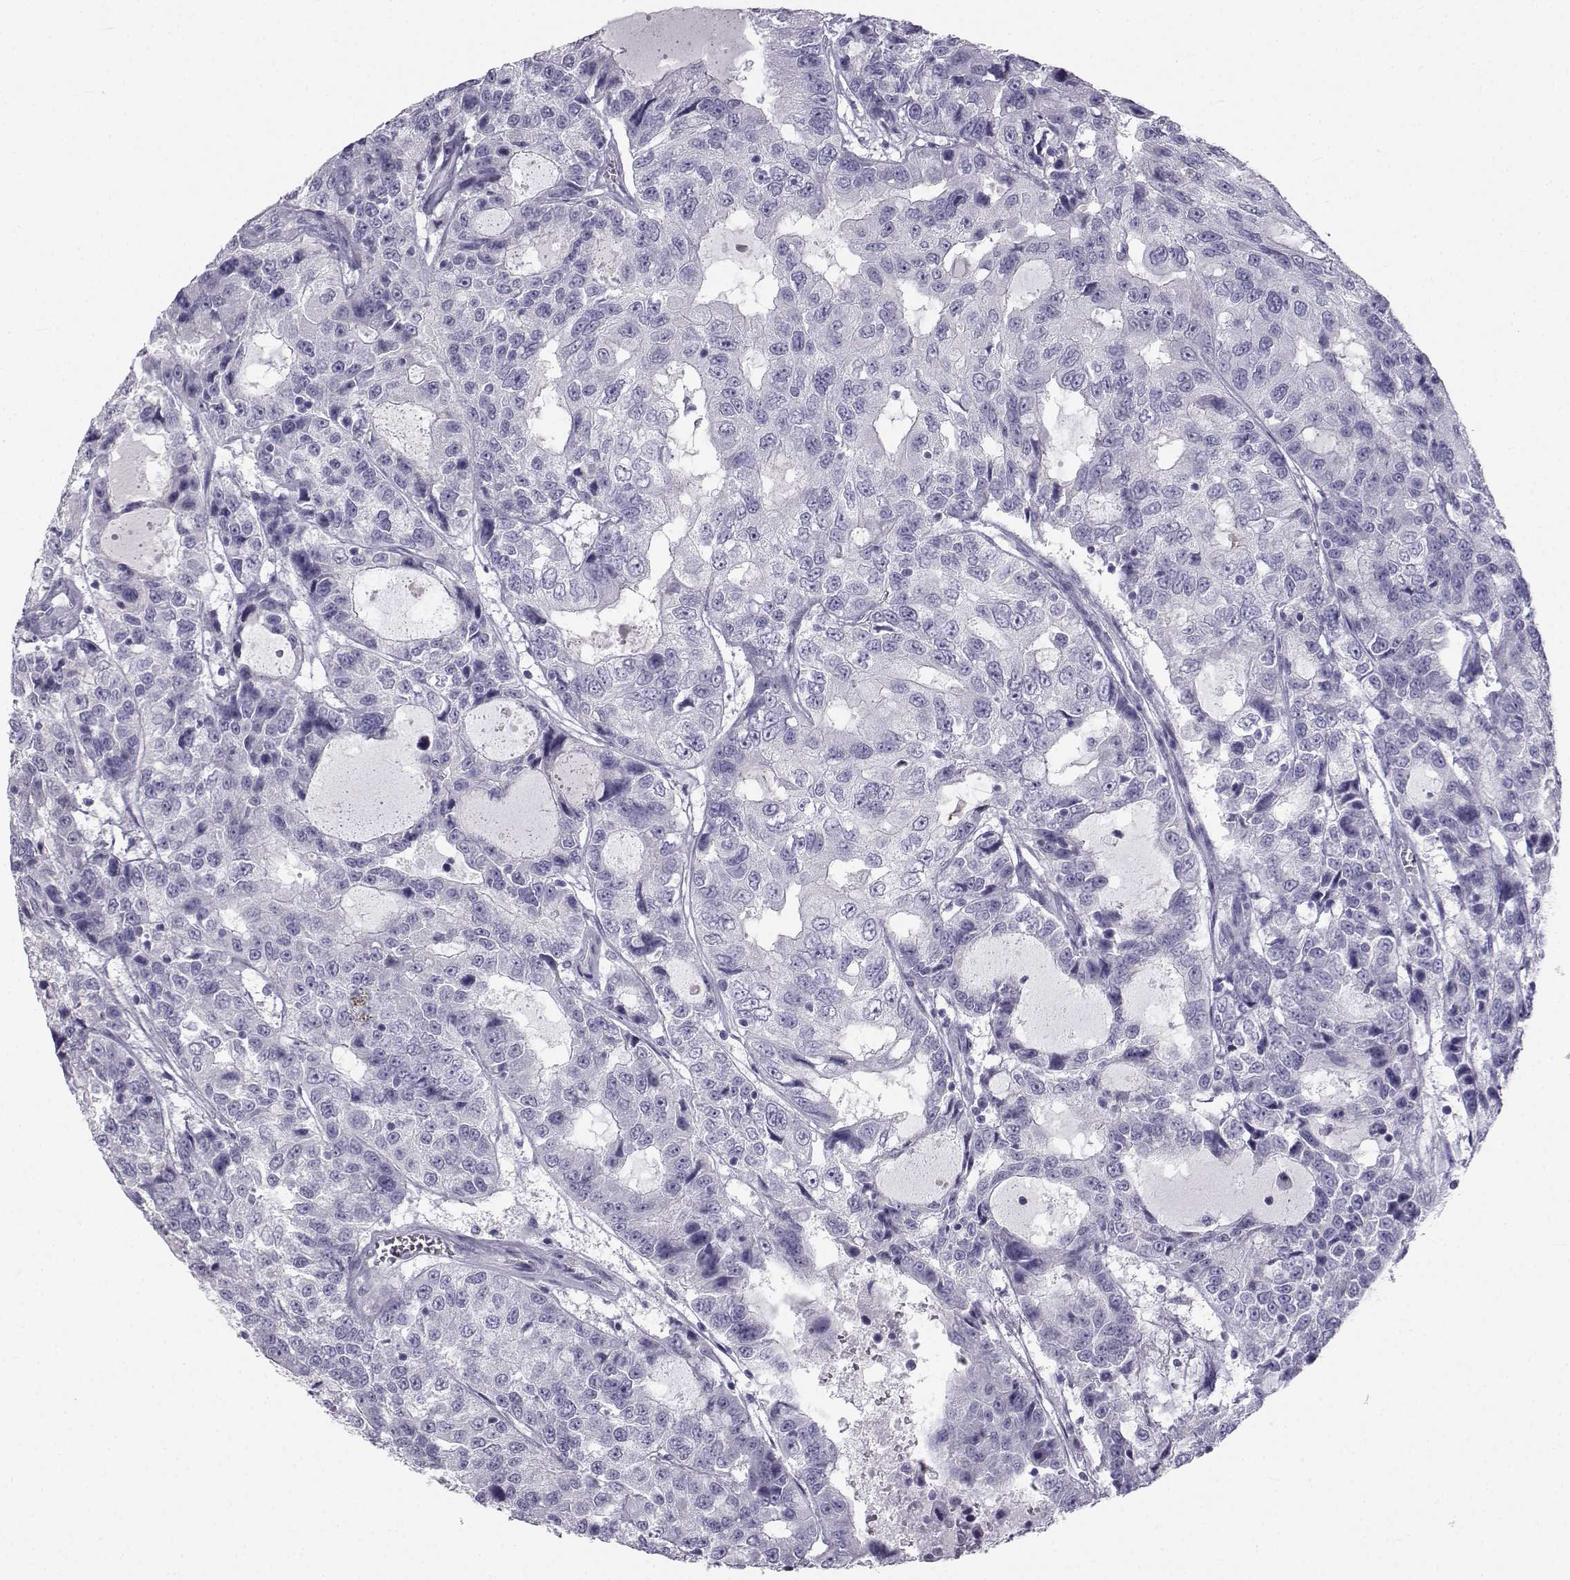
{"staining": {"intensity": "negative", "quantity": "none", "location": "none"}, "tissue": "urothelial cancer", "cell_type": "Tumor cells", "image_type": "cancer", "snomed": [{"axis": "morphology", "description": "Urothelial carcinoma, NOS"}, {"axis": "morphology", "description": "Urothelial carcinoma, High grade"}, {"axis": "topography", "description": "Urinary bladder"}], "caption": "Urothelial cancer was stained to show a protein in brown. There is no significant positivity in tumor cells.", "gene": "PCSK1N", "patient": {"sex": "female", "age": 73}}